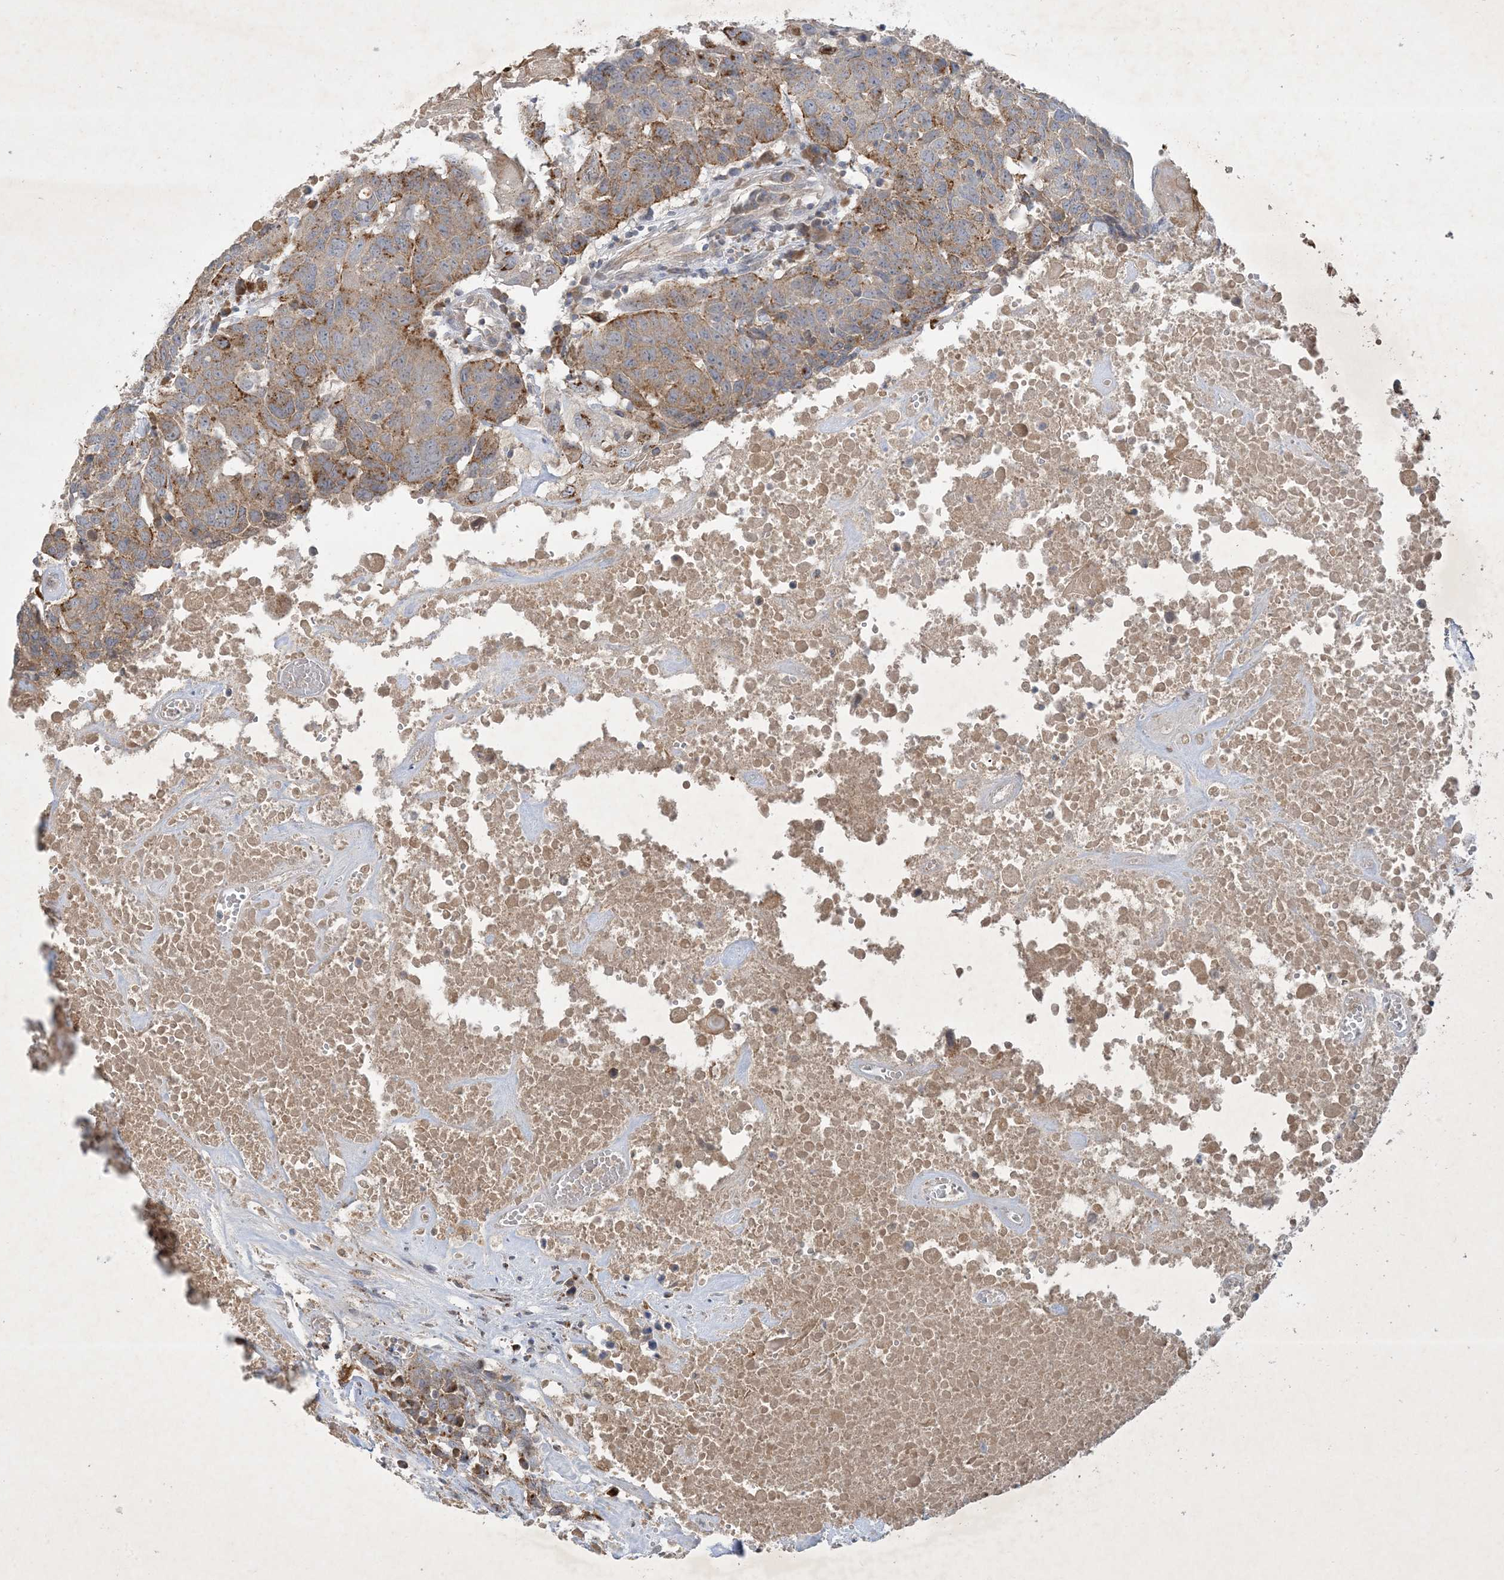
{"staining": {"intensity": "moderate", "quantity": ">75%", "location": "cytoplasmic/membranous"}, "tissue": "head and neck cancer", "cell_type": "Tumor cells", "image_type": "cancer", "snomed": [{"axis": "morphology", "description": "Squamous cell carcinoma, NOS"}, {"axis": "topography", "description": "Head-Neck"}], "caption": "Immunohistochemistry image of neoplastic tissue: squamous cell carcinoma (head and neck) stained using immunohistochemistry (IHC) exhibits medium levels of moderate protein expression localized specifically in the cytoplasmic/membranous of tumor cells, appearing as a cytoplasmic/membranous brown color.", "gene": "MRPS18A", "patient": {"sex": "male", "age": 66}}